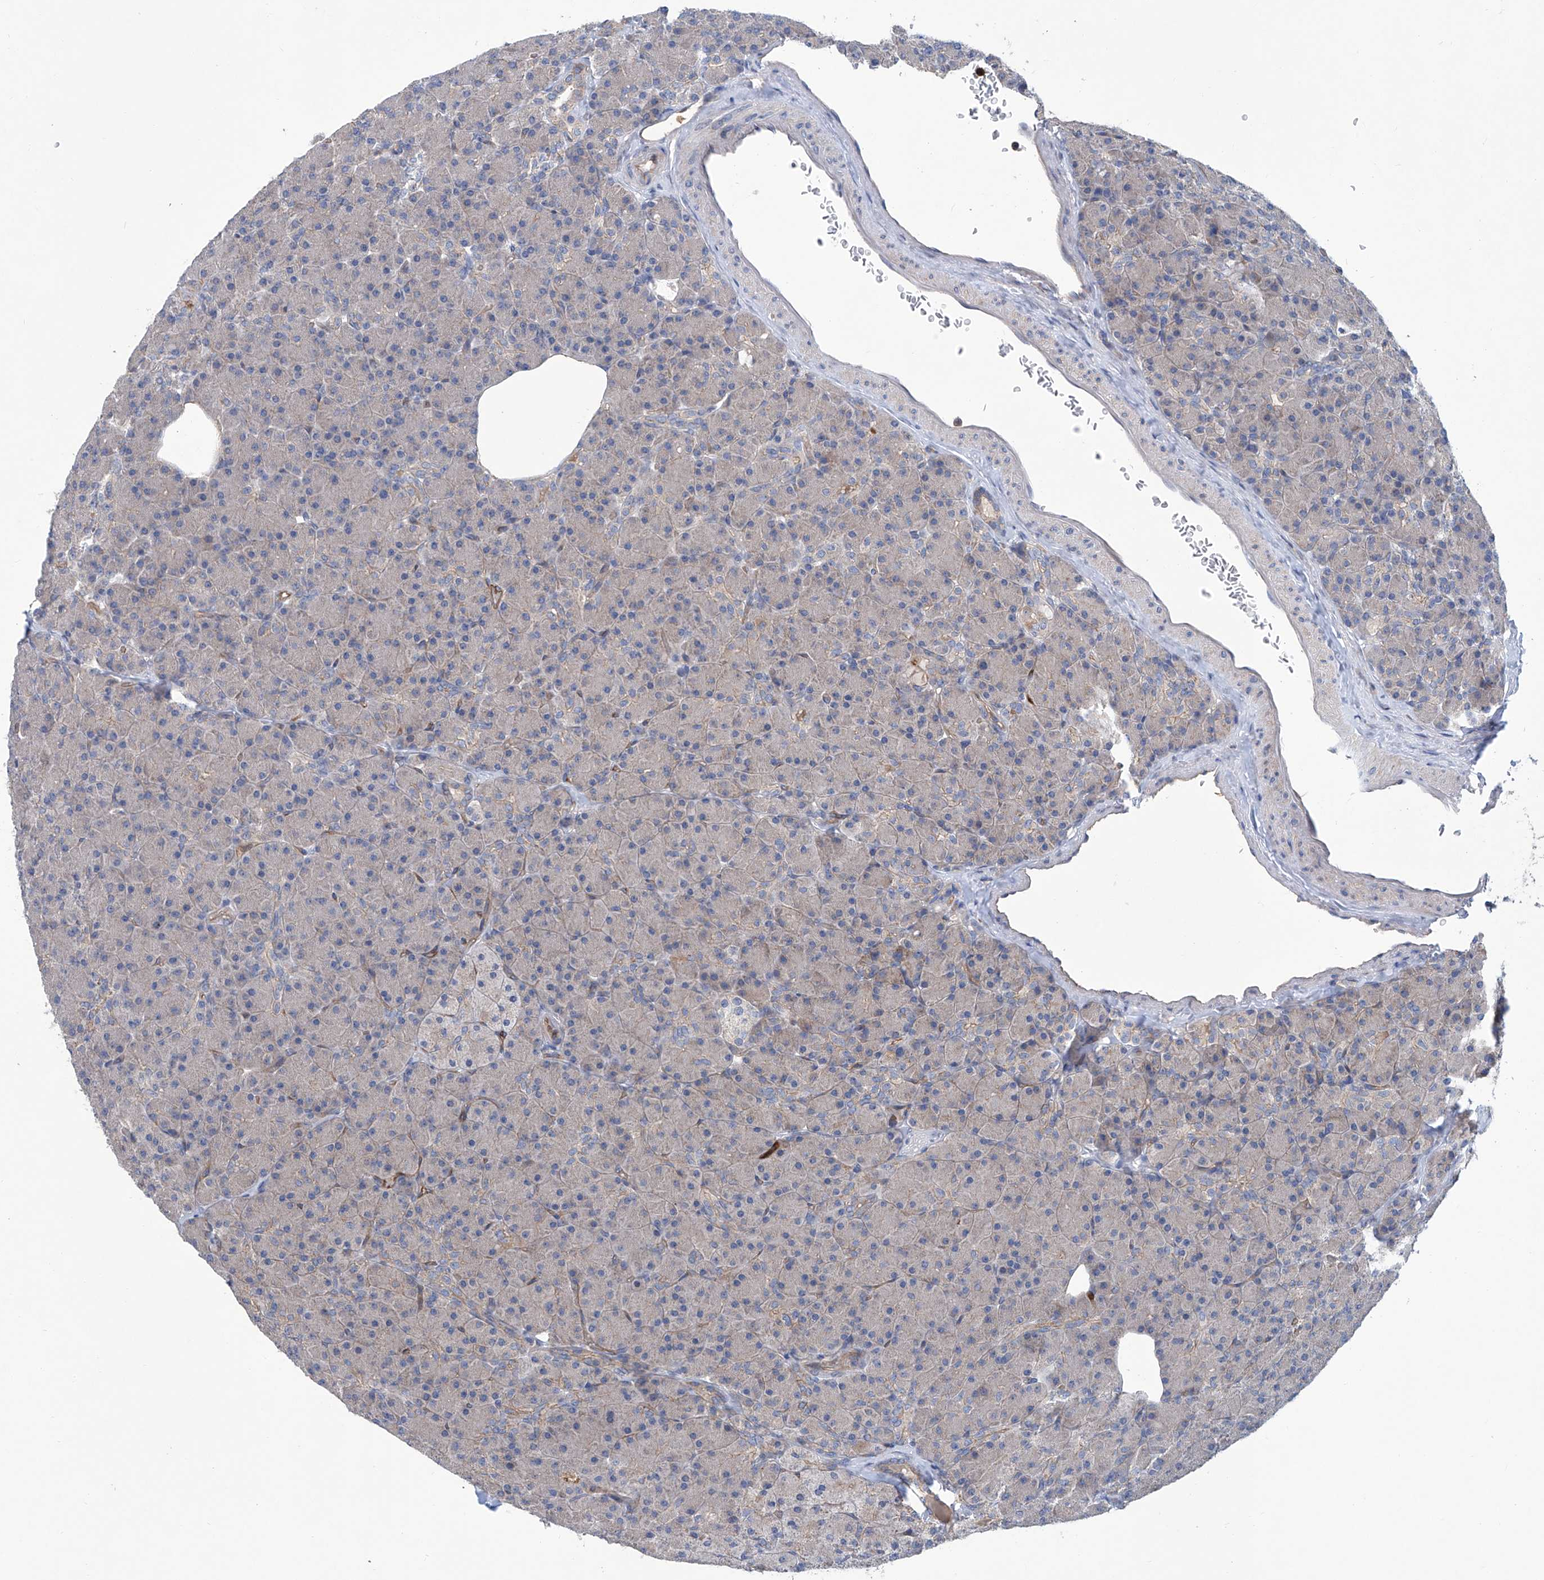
{"staining": {"intensity": "moderate", "quantity": "<25%", "location": "cytoplasmic/membranous"}, "tissue": "pancreas", "cell_type": "Exocrine glandular cells", "image_type": "normal", "snomed": [{"axis": "morphology", "description": "Normal tissue, NOS"}, {"axis": "topography", "description": "Pancreas"}], "caption": "A histopathology image of human pancreas stained for a protein displays moderate cytoplasmic/membranous brown staining in exocrine glandular cells. (Stains: DAB (3,3'-diaminobenzidine) in brown, nuclei in blue, Microscopy: brightfield microscopy at high magnification).", "gene": "EIF2D", "patient": {"sex": "female", "age": 43}}